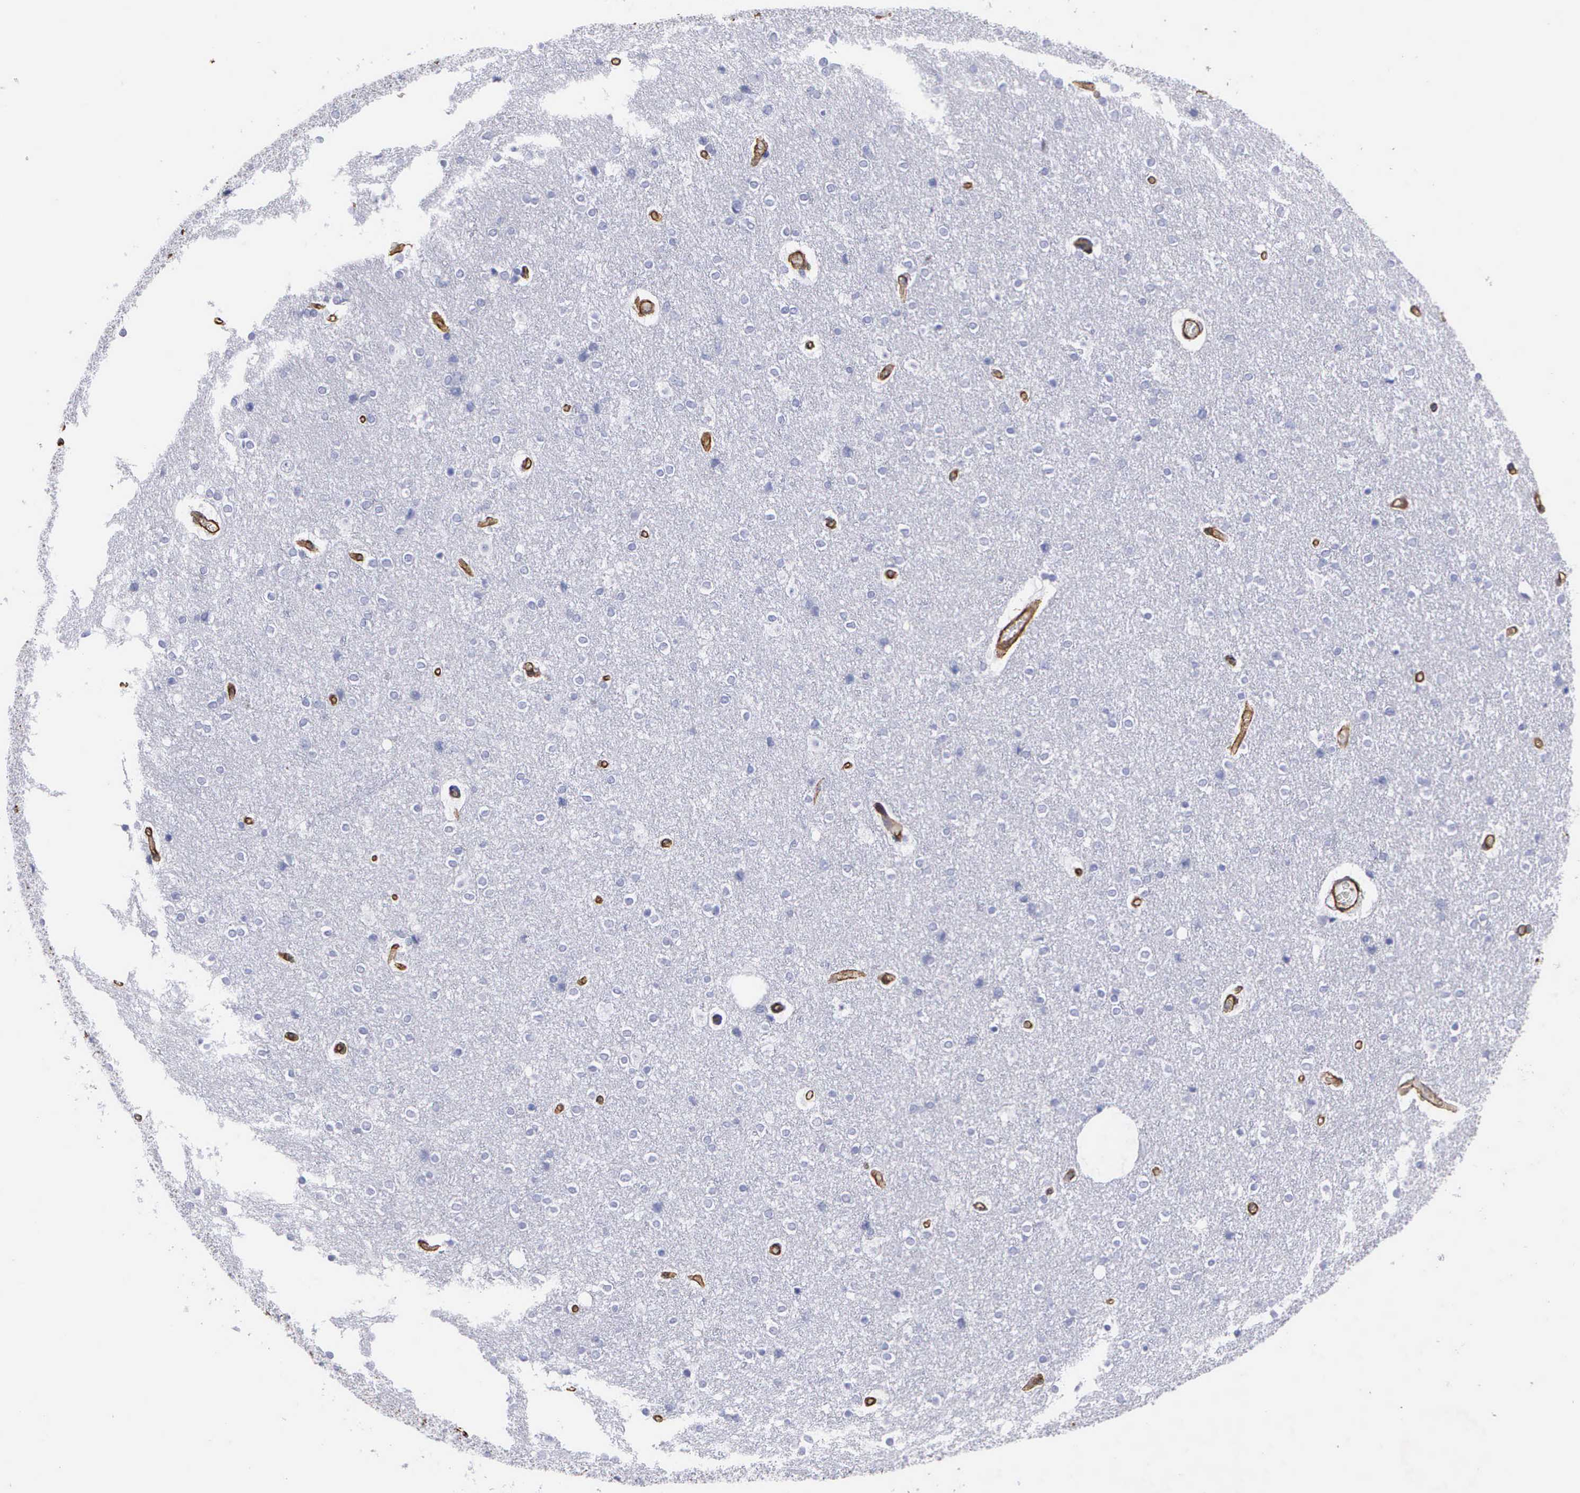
{"staining": {"intensity": "strong", "quantity": ">75%", "location": "cytoplasmic/membranous"}, "tissue": "cerebral cortex", "cell_type": "Endothelial cells", "image_type": "normal", "snomed": [{"axis": "morphology", "description": "Normal tissue, NOS"}, {"axis": "topography", "description": "Cerebral cortex"}], "caption": "Brown immunohistochemical staining in normal cerebral cortex exhibits strong cytoplasmic/membranous staining in about >75% of endothelial cells. The staining was performed using DAB (3,3'-diaminobenzidine), with brown indicating positive protein expression. Nuclei are stained blue with hematoxylin.", "gene": "MAGEB10", "patient": {"sex": "female", "age": 54}}